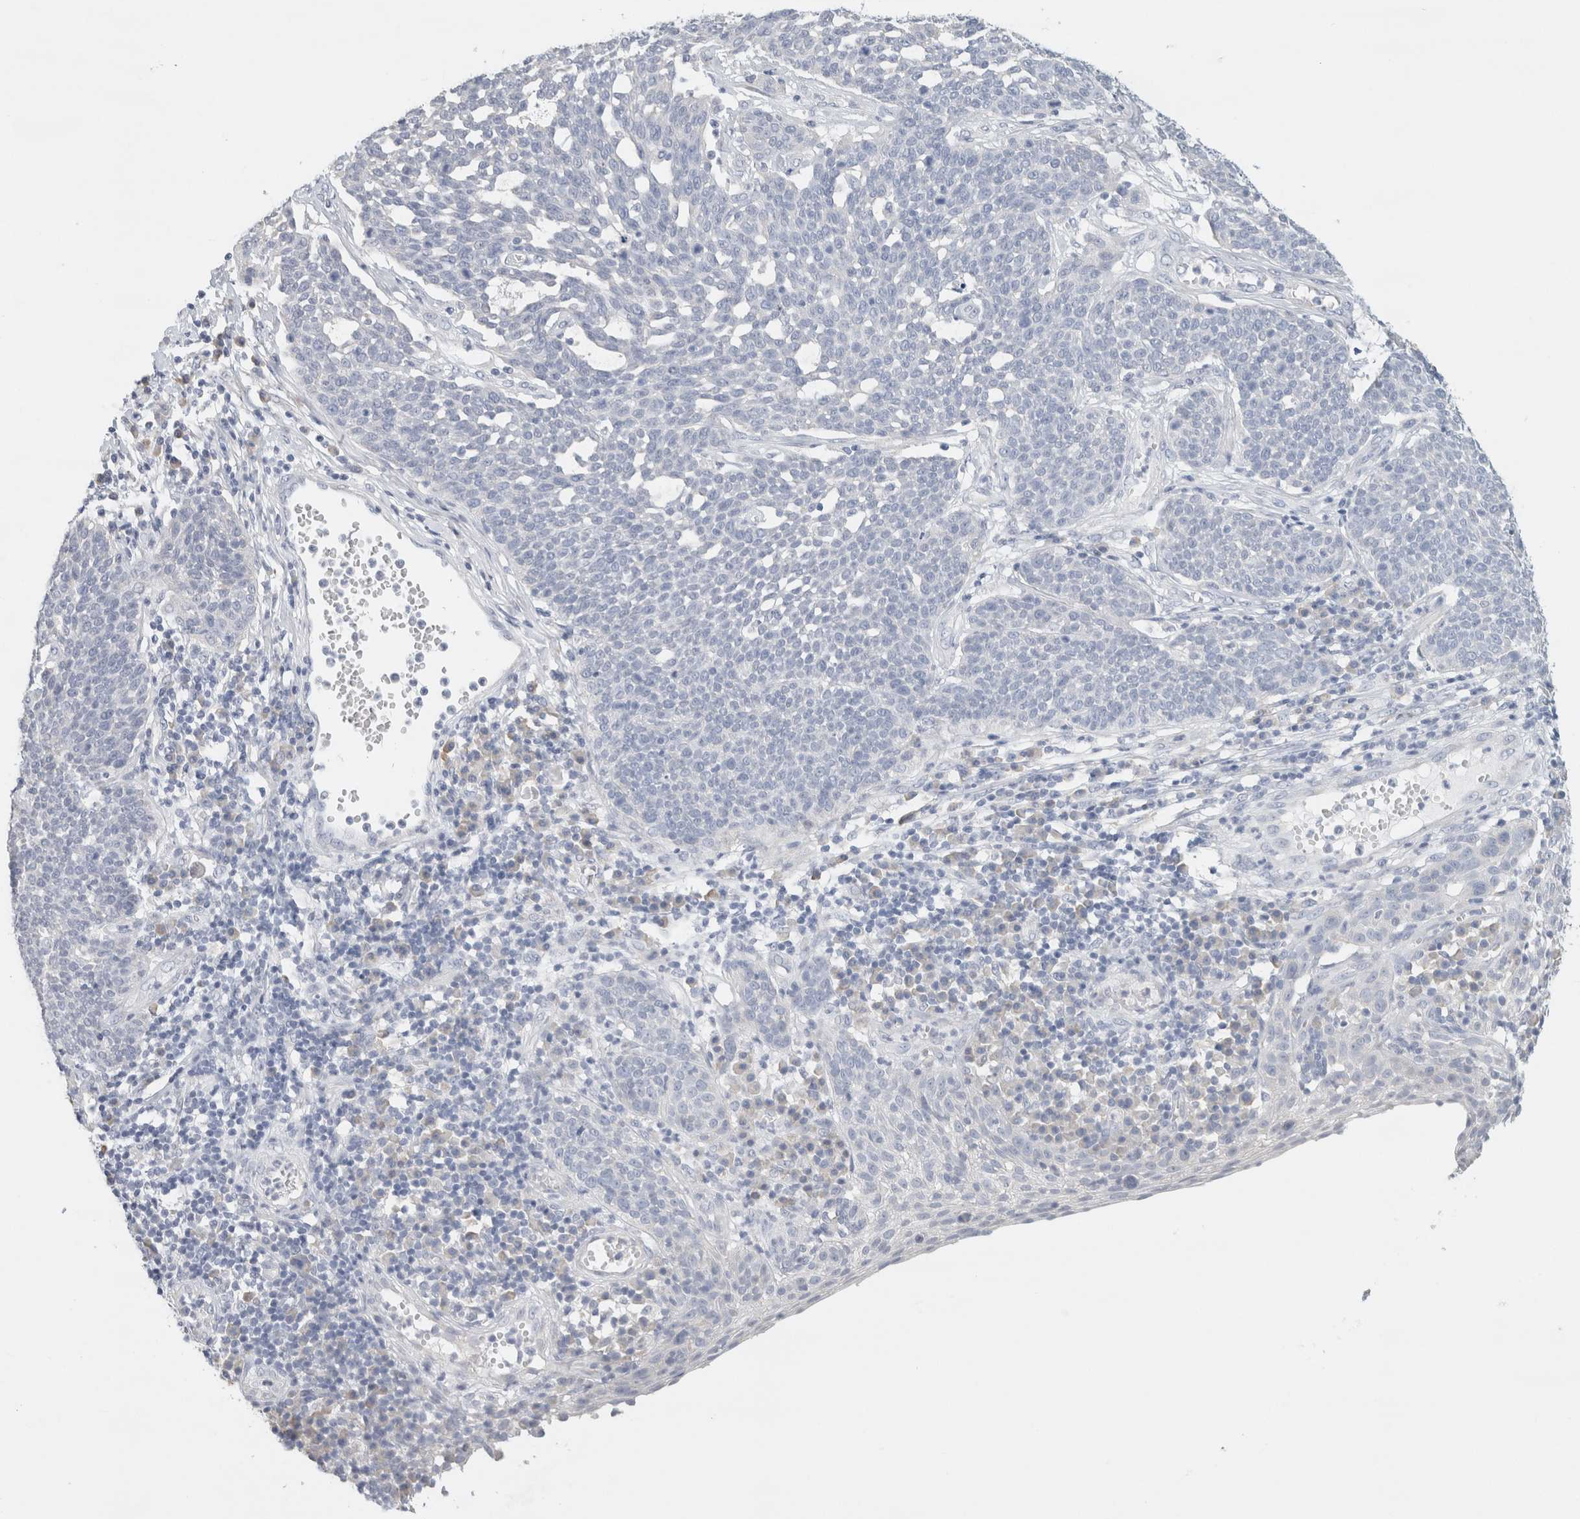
{"staining": {"intensity": "negative", "quantity": "none", "location": "none"}, "tissue": "cervical cancer", "cell_type": "Tumor cells", "image_type": "cancer", "snomed": [{"axis": "morphology", "description": "Squamous cell carcinoma, NOS"}, {"axis": "topography", "description": "Cervix"}], "caption": "This micrograph is of squamous cell carcinoma (cervical) stained with IHC to label a protein in brown with the nuclei are counter-stained blue. There is no expression in tumor cells. Nuclei are stained in blue.", "gene": "NEFM", "patient": {"sex": "female", "age": 34}}